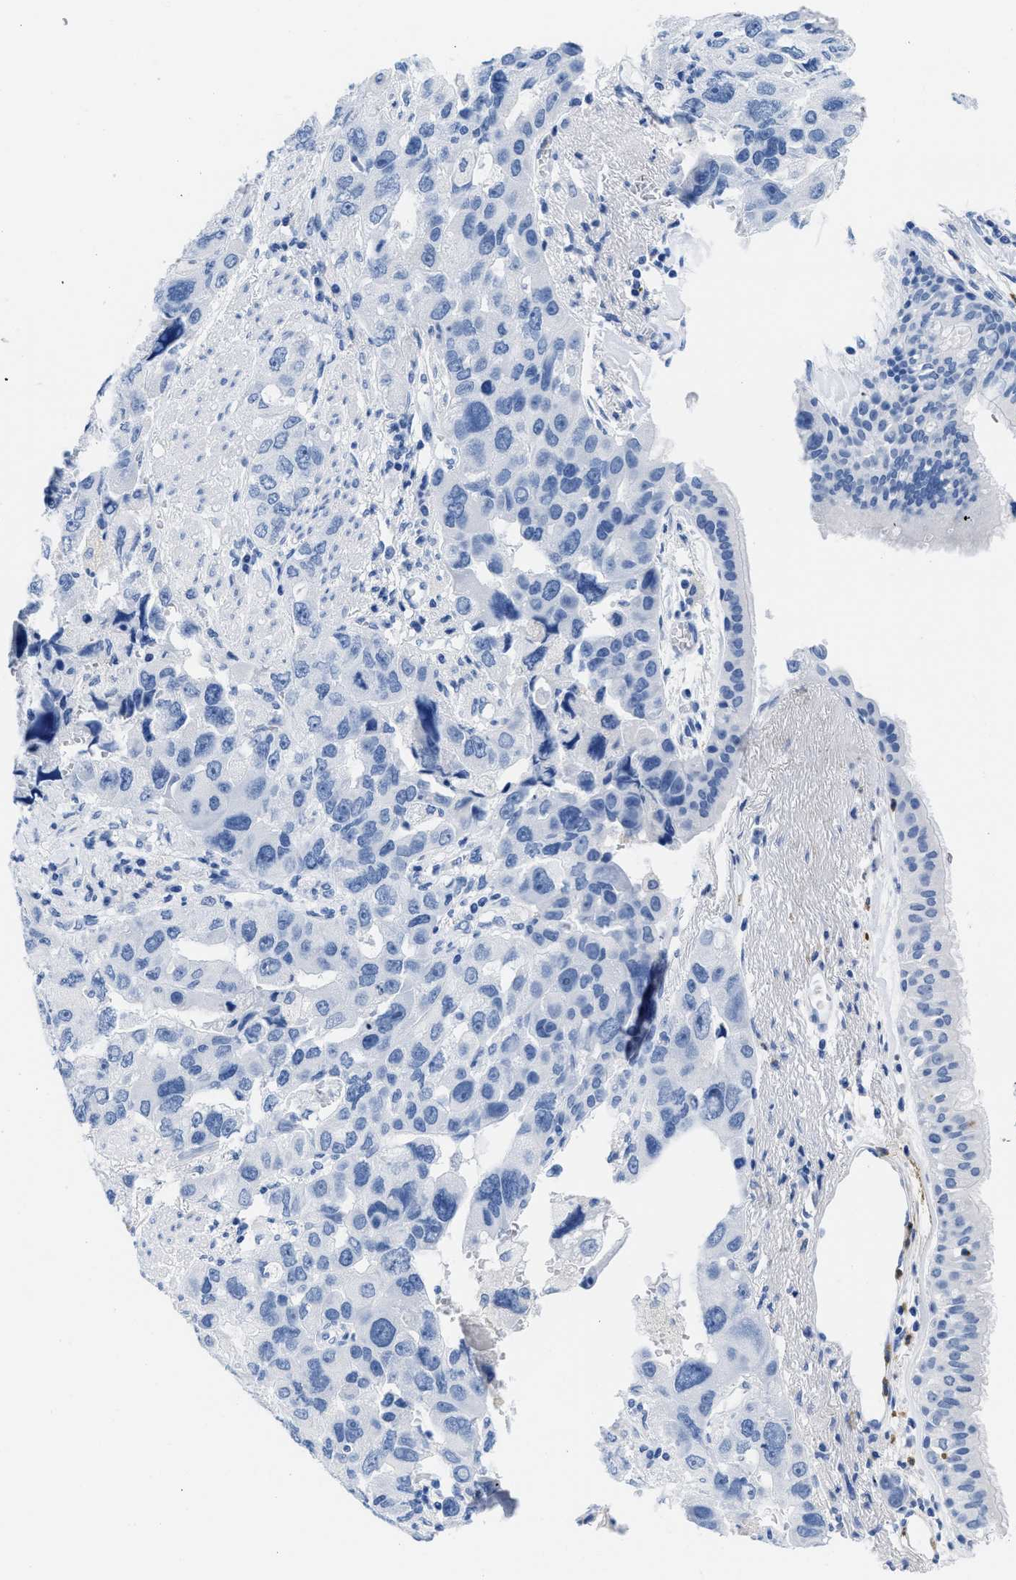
{"staining": {"intensity": "negative", "quantity": "none", "location": "none"}, "tissue": "bronchus", "cell_type": "Respiratory epithelial cells", "image_type": "normal", "snomed": [{"axis": "morphology", "description": "Normal tissue, NOS"}, {"axis": "morphology", "description": "Adenocarcinoma, NOS"}, {"axis": "morphology", "description": "Adenocarcinoma, metastatic, NOS"}, {"axis": "topography", "description": "Lymph node"}, {"axis": "topography", "description": "Bronchus"}, {"axis": "topography", "description": "Lung"}], "caption": "DAB (3,3'-diaminobenzidine) immunohistochemical staining of normal bronchus displays no significant expression in respiratory epithelial cells.", "gene": "CR1", "patient": {"sex": "female", "age": 54}}